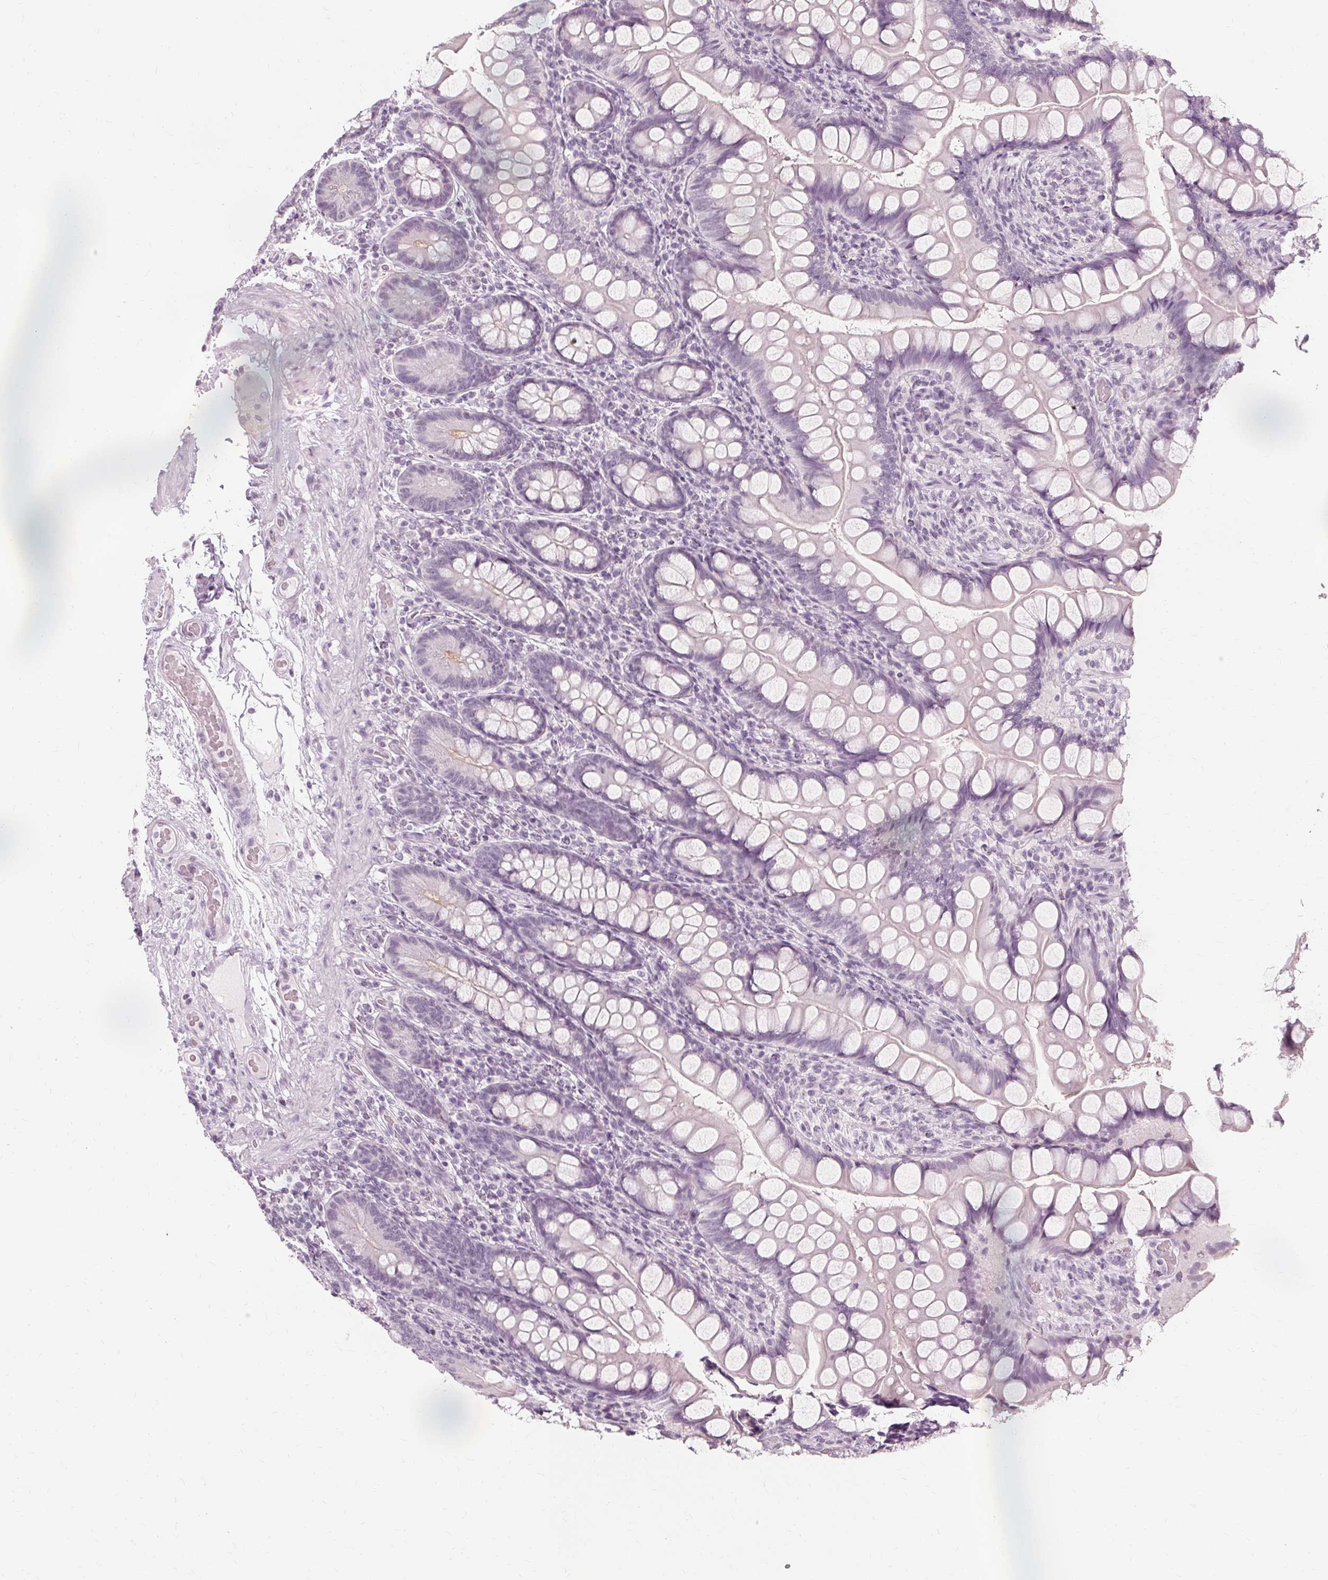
{"staining": {"intensity": "negative", "quantity": "none", "location": "none"}, "tissue": "small intestine", "cell_type": "Glandular cells", "image_type": "normal", "snomed": [{"axis": "morphology", "description": "Normal tissue, NOS"}, {"axis": "topography", "description": "Small intestine"}], "caption": "A high-resolution image shows immunohistochemistry staining of unremarkable small intestine, which shows no significant expression in glandular cells.", "gene": "MUC12", "patient": {"sex": "male", "age": 70}}